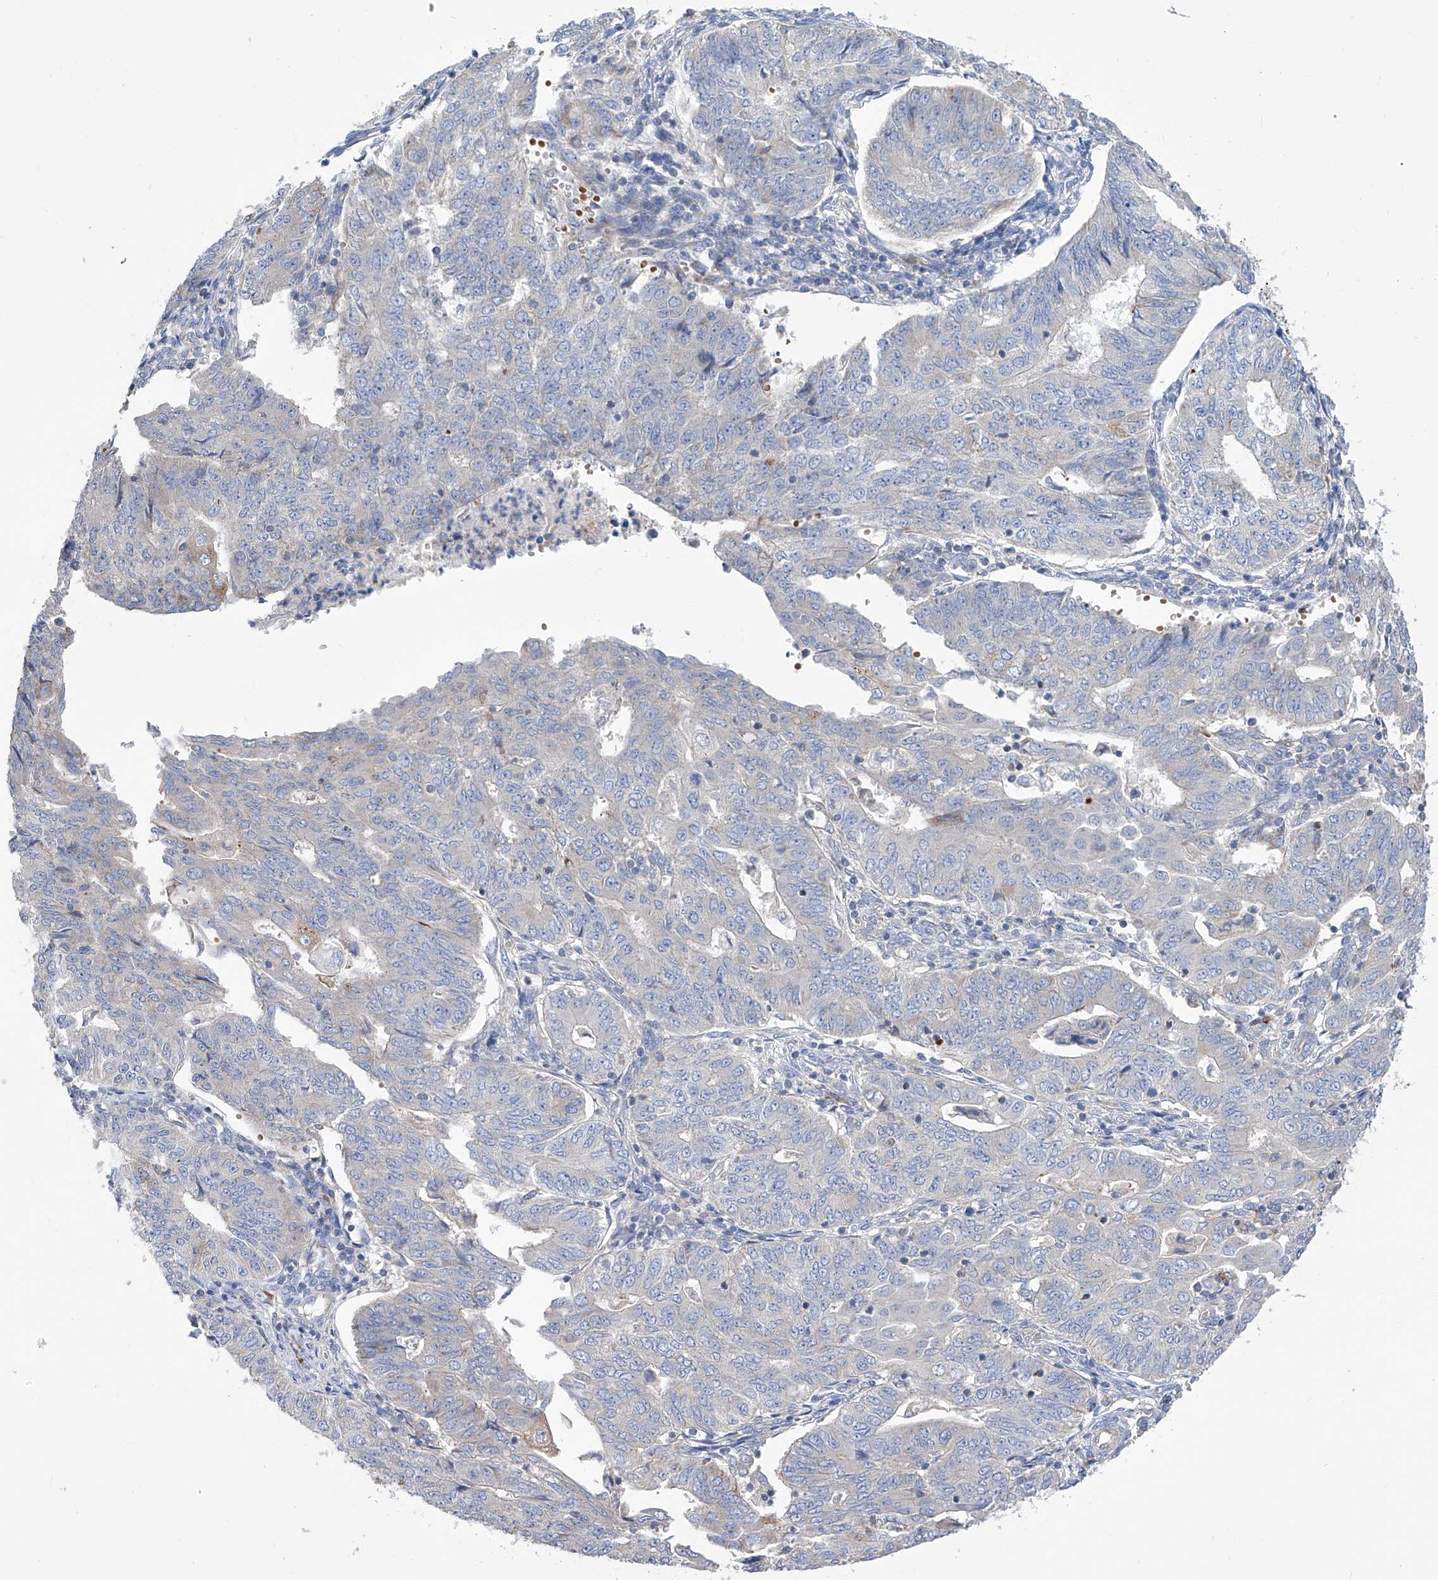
{"staining": {"intensity": "weak", "quantity": "<25%", "location": "cytoplasmic/membranous"}, "tissue": "endometrial cancer", "cell_type": "Tumor cells", "image_type": "cancer", "snomed": [{"axis": "morphology", "description": "Adenocarcinoma, NOS"}, {"axis": "topography", "description": "Endometrium"}], "caption": "This photomicrograph is of endometrial cancer (adenocarcinoma) stained with immunohistochemistry (IHC) to label a protein in brown with the nuclei are counter-stained blue. There is no expression in tumor cells. (Immunohistochemistry (ihc), brightfield microscopy, high magnification).", "gene": "NFATC4", "patient": {"sex": "female", "age": 32}}